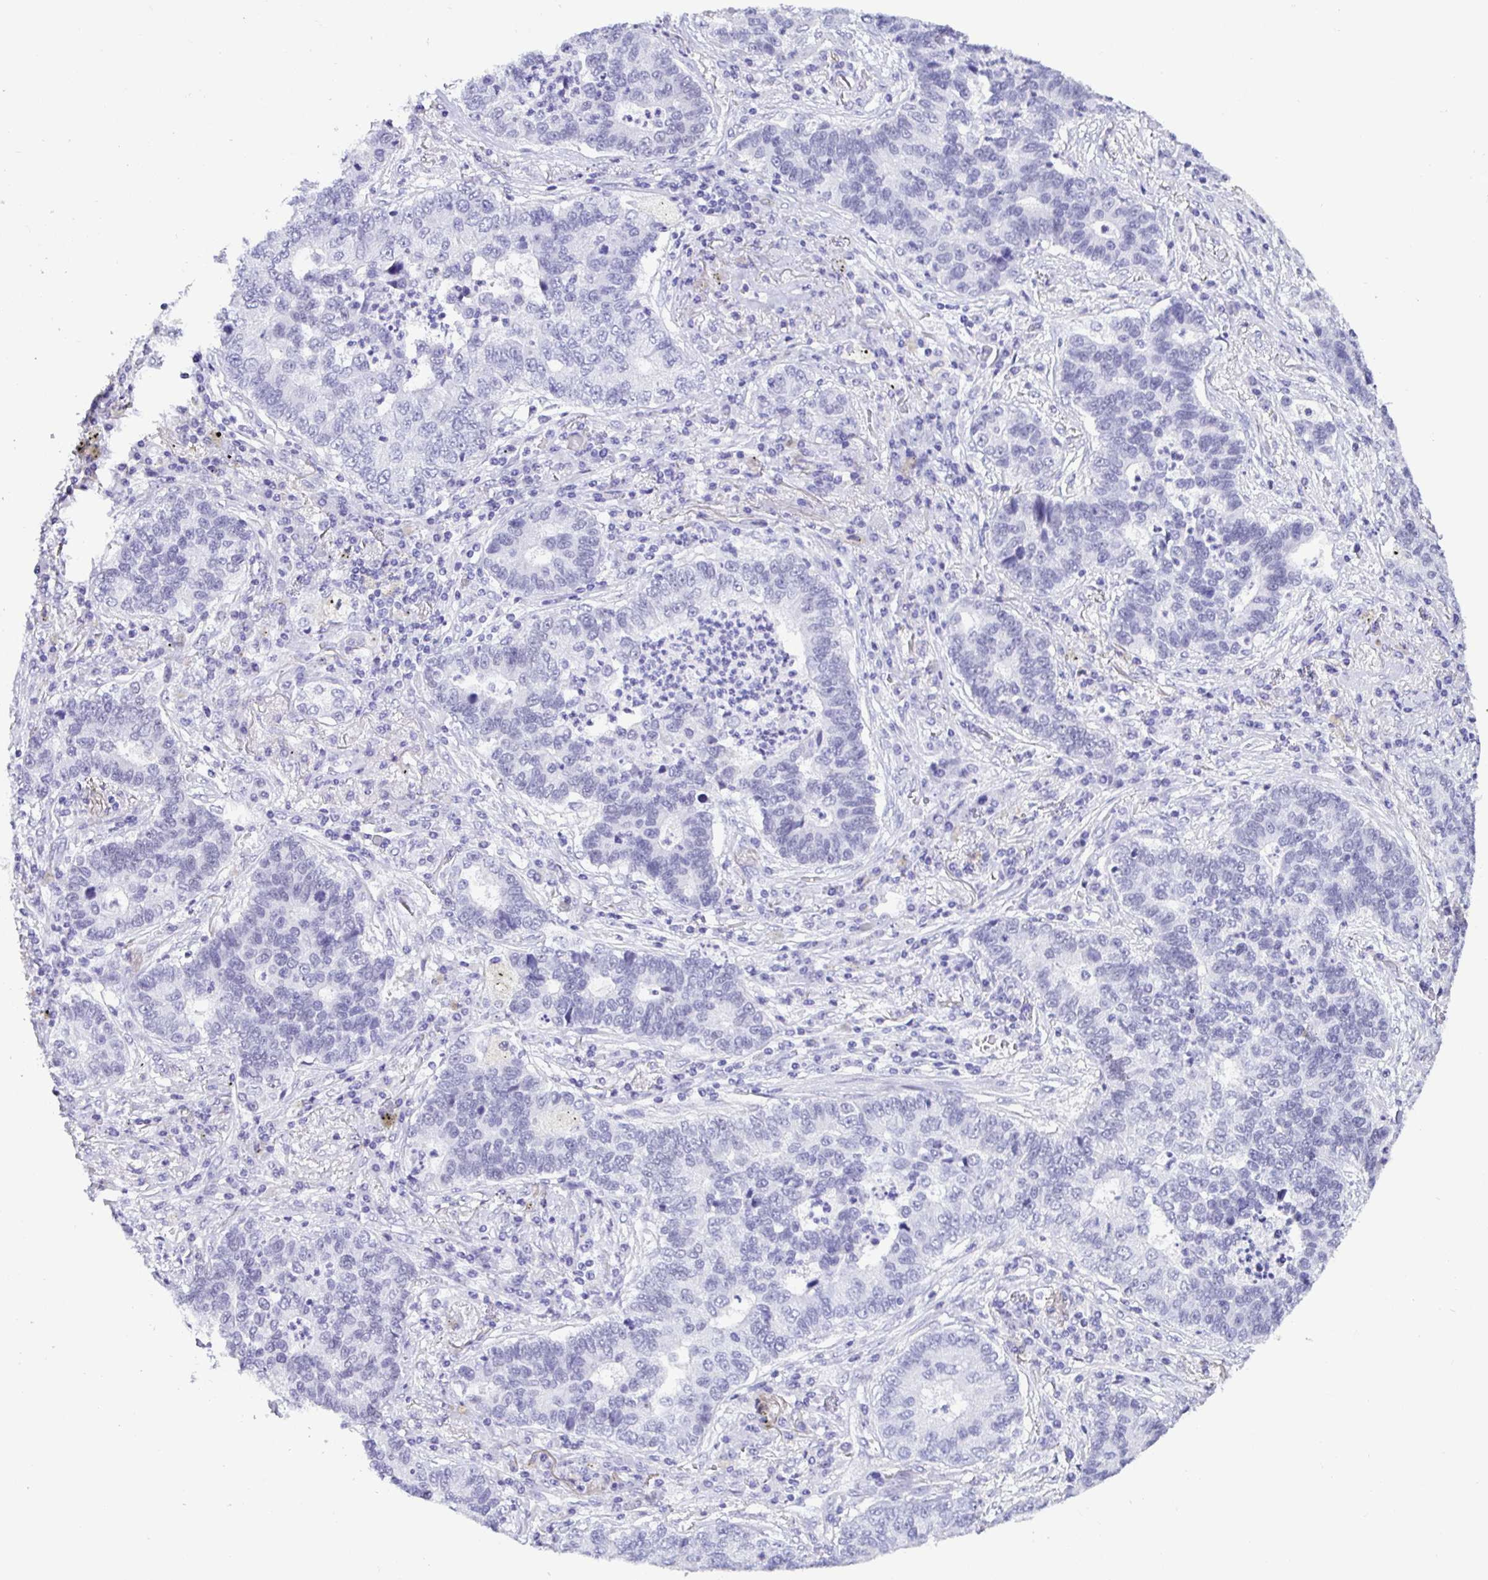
{"staining": {"intensity": "negative", "quantity": "none", "location": "none"}, "tissue": "lung cancer", "cell_type": "Tumor cells", "image_type": "cancer", "snomed": [{"axis": "morphology", "description": "Adenocarcinoma, NOS"}, {"axis": "topography", "description": "Lung"}], "caption": "Lung adenocarcinoma stained for a protein using IHC shows no positivity tumor cells.", "gene": "NUP188", "patient": {"sex": "female", "age": 57}}